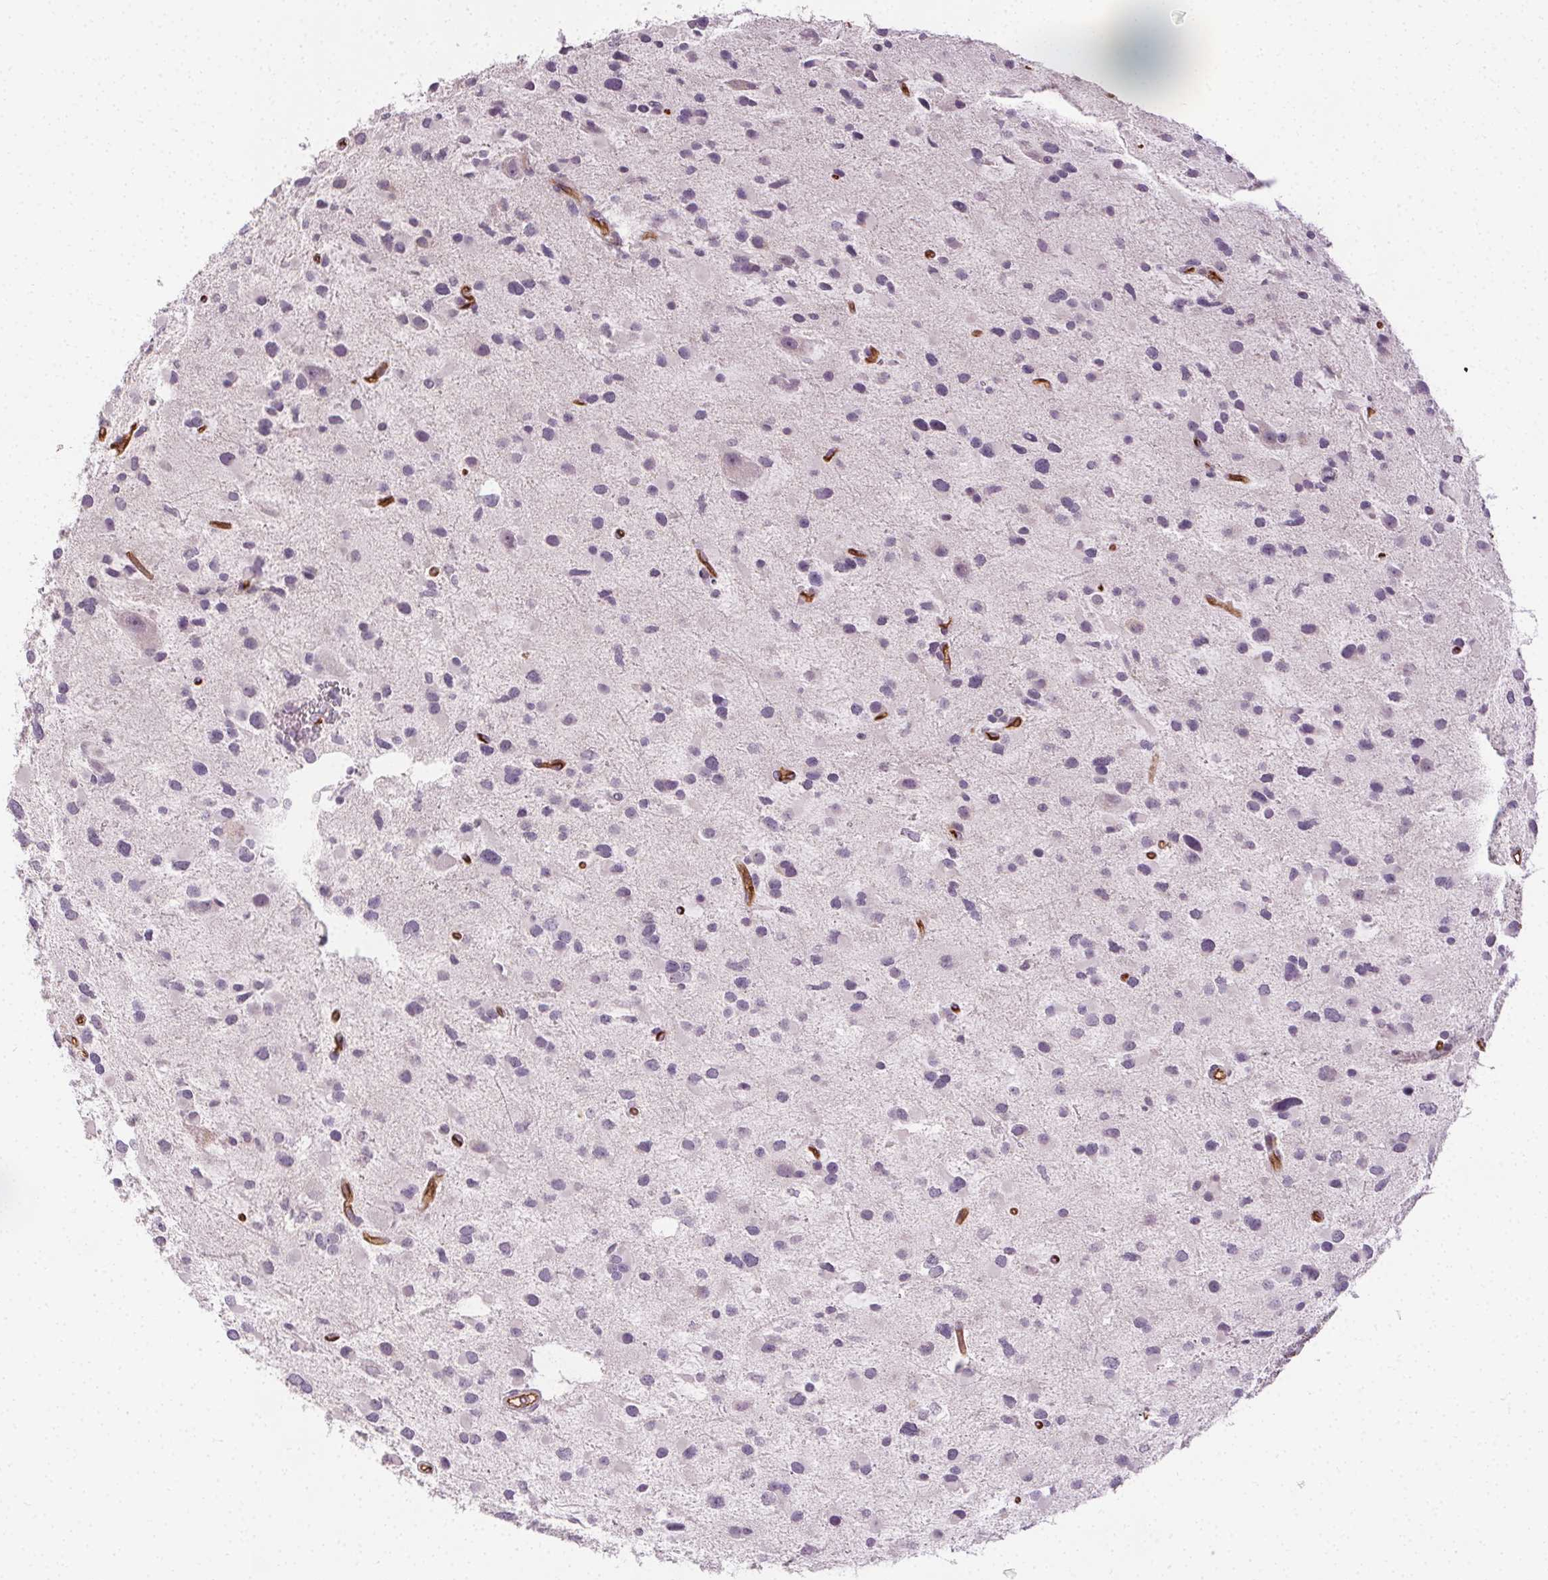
{"staining": {"intensity": "negative", "quantity": "none", "location": "none"}, "tissue": "glioma", "cell_type": "Tumor cells", "image_type": "cancer", "snomed": [{"axis": "morphology", "description": "Glioma, malignant, Low grade"}, {"axis": "topography", "description": "Brain"}], "caption": "Immunohistochemistry (IHC) image of human malignant glioma (low-grade) stained for a protein (brown), which displays no staining in tumor cells.", "gene": "PODXL", "patient": {"sex": "female", "age": 32}}